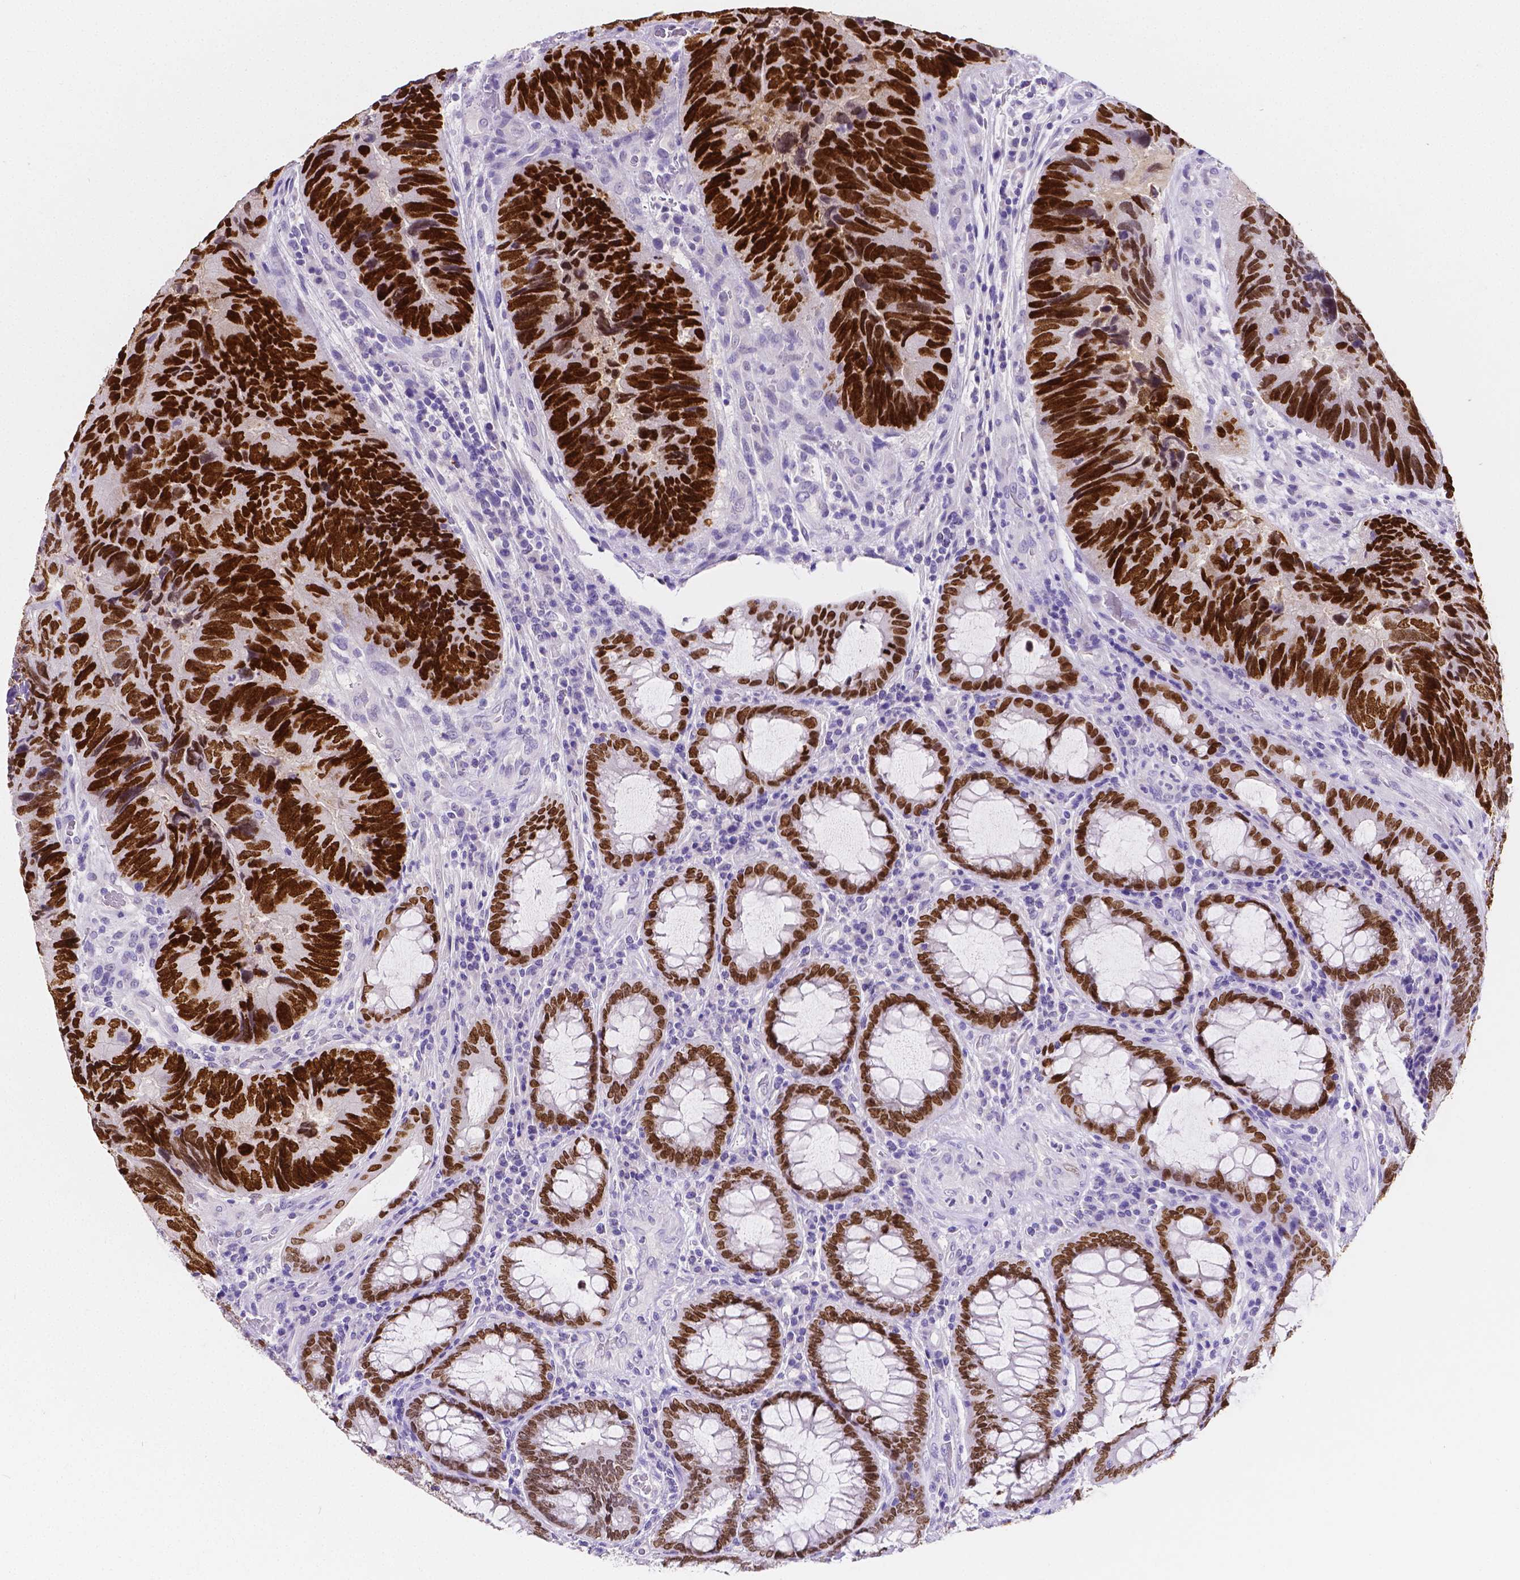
{"staining": {"intensity": "strong", "quantity": ">75%", "location": "nuclear"}, "tissue": "colorectal cancer", "cell_type": "Tumor cells", "image_type": "cancer", "snomed": [{"axis": "morphology", "description": "Adenocarcinoma, NOS"}, {"axis": "topography", "description": "Colon"}], "caption": "An immunohistochemistry (IHC) micrograph of tumor tissue is shown. Protein staining in brown shows strong nuclear positivity in colorectal cancer (adenocarcinoma) within tumor cells.", "gene": "SATB2", "patient": {"sex": "female", "age": 67}}